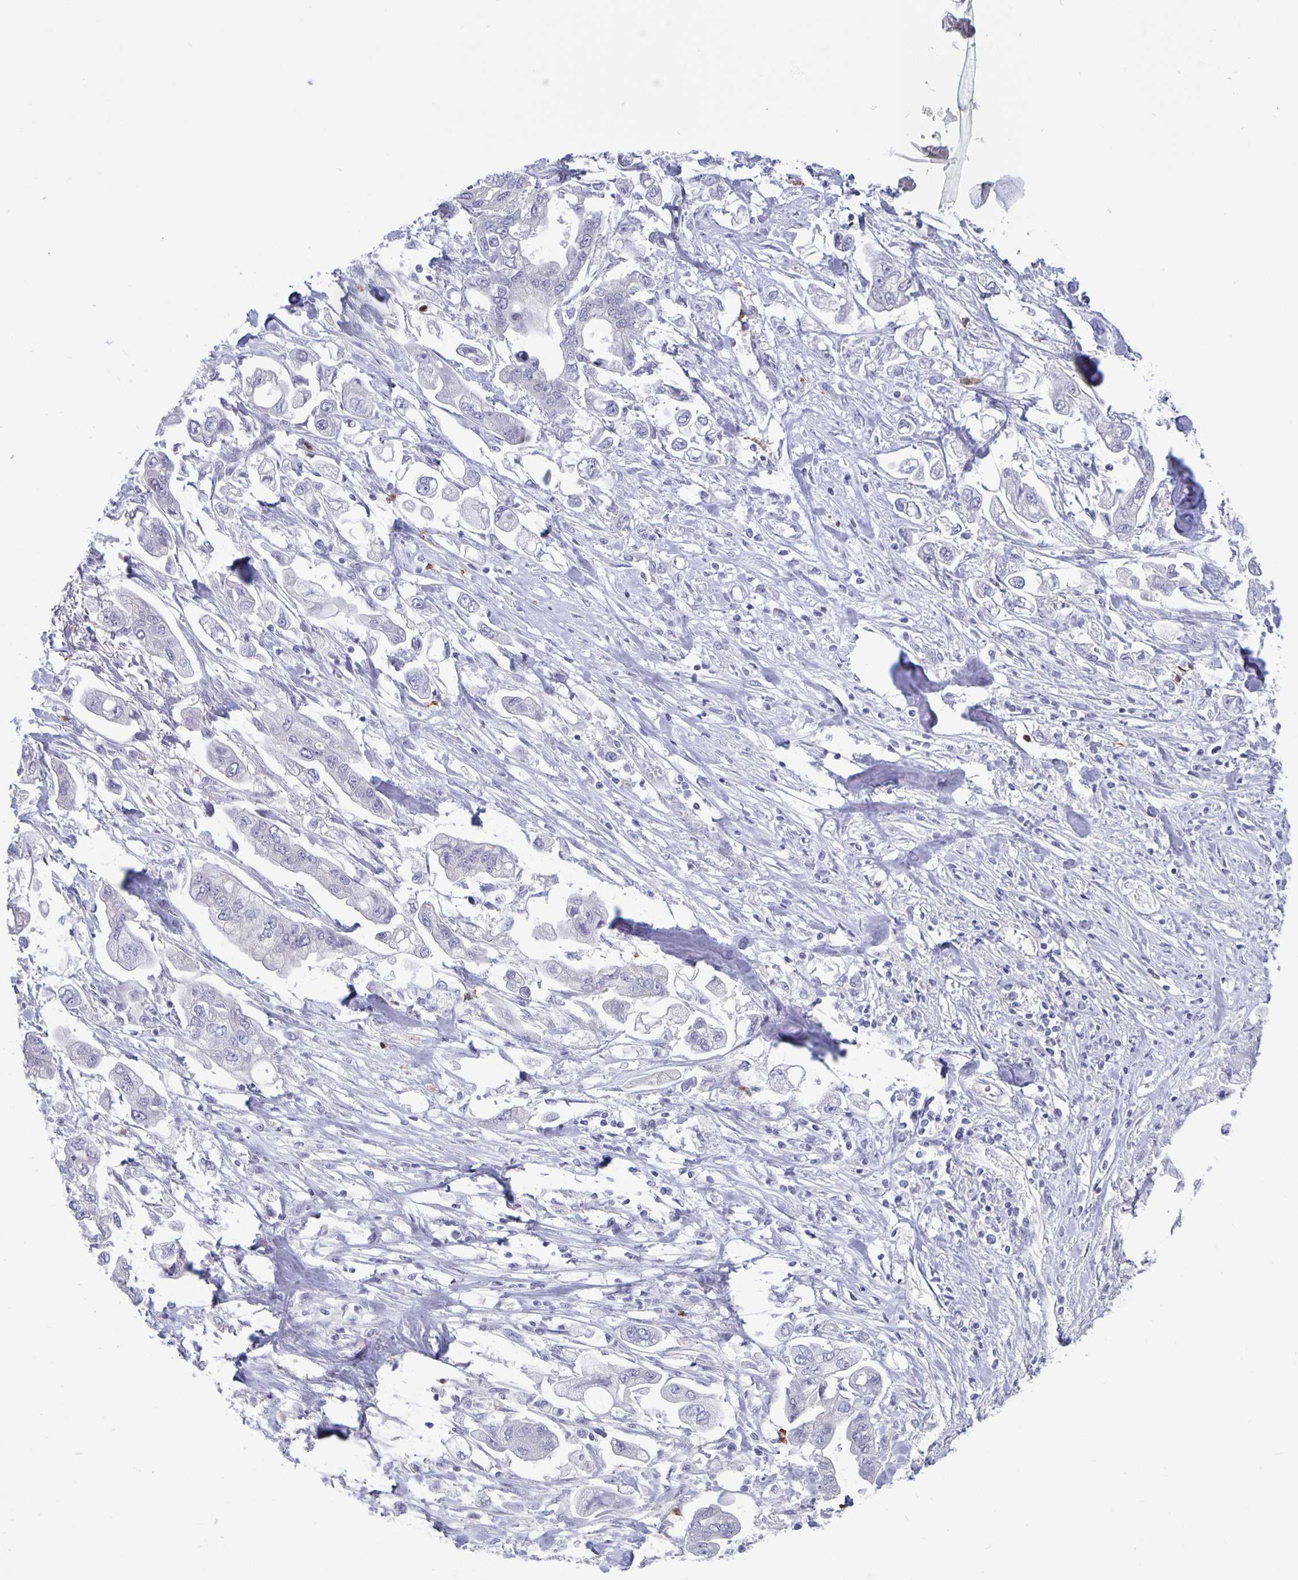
{"staining": {"intensity": "negative", "quantity": "none", "location": "none"}, "tissue": "stomach cancer", "cell_type": "Tumor cells", "image_type": "cancer", "snomed": [{"axis": "morphology", "description": "Adenocarcinoma, NOS"}, {"axis": "topography", "description": "Stomach"}], "caption": "Protein analysis of stomach cancer demonstrates no significant positivity in tumor cells.", "gene": "PLCB3", "patient": {"sex": "male", "age": 62}}